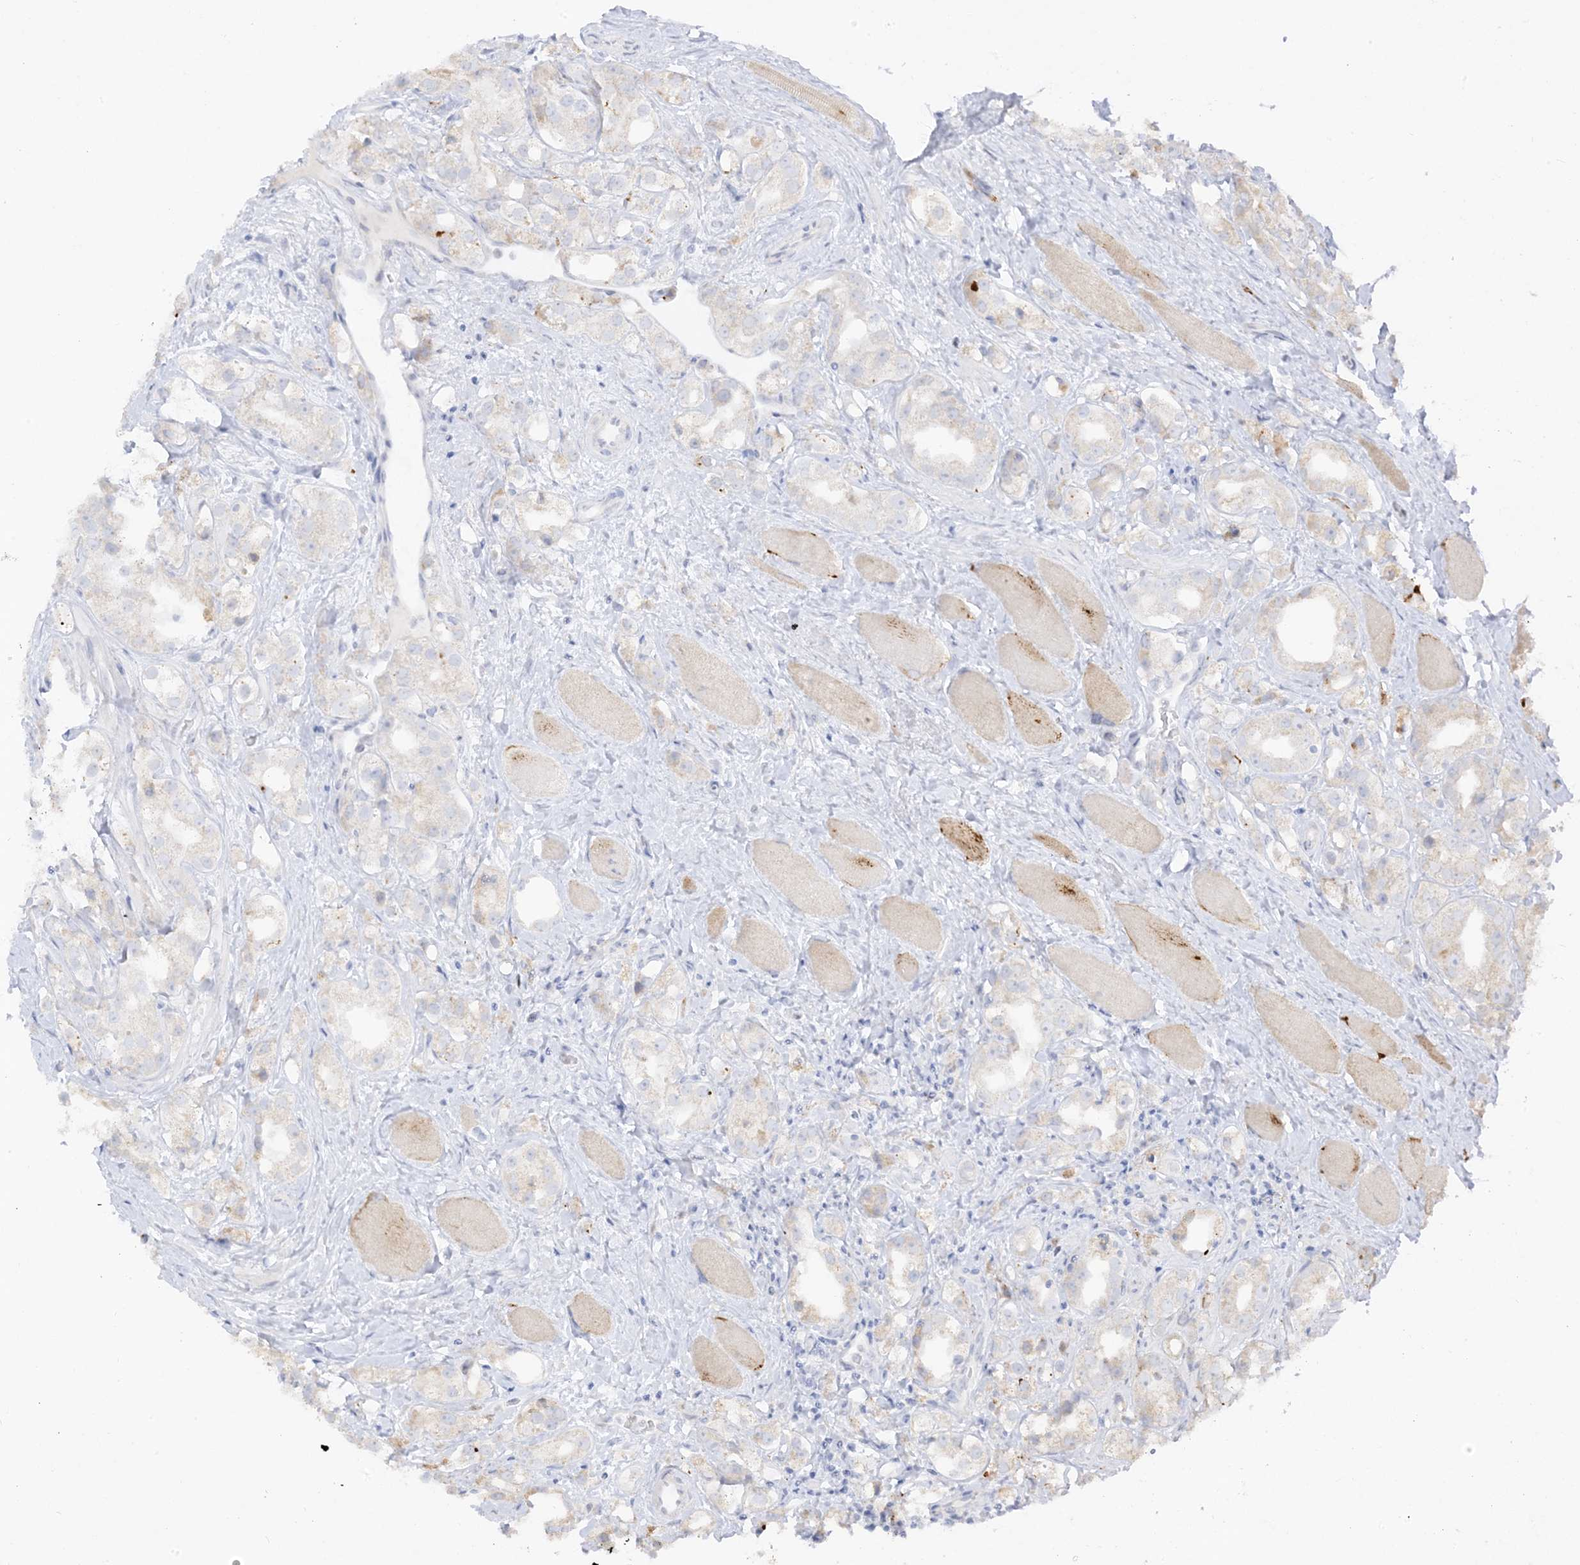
{"staining": {"intensity": "negative", "quantity": "none", "location": "none"}, "tissue": "prostate cancer", "cell_type": "Tumor cells", "image_type": "cancer", "snomed": [{"axis": "morphology", "description": "Adenocarcinoma, NOS"}, {"axis": "topography", "description": "Prostate"}], "caption": "The IHC photomicrograph has no significant staining in tumor cells of prostate cancer tissue. (DAB IHC visualized using brightfield microscopy, high magnification).", "gene": "LOXL3", "patient": {"sex": "male", "age": 79}}